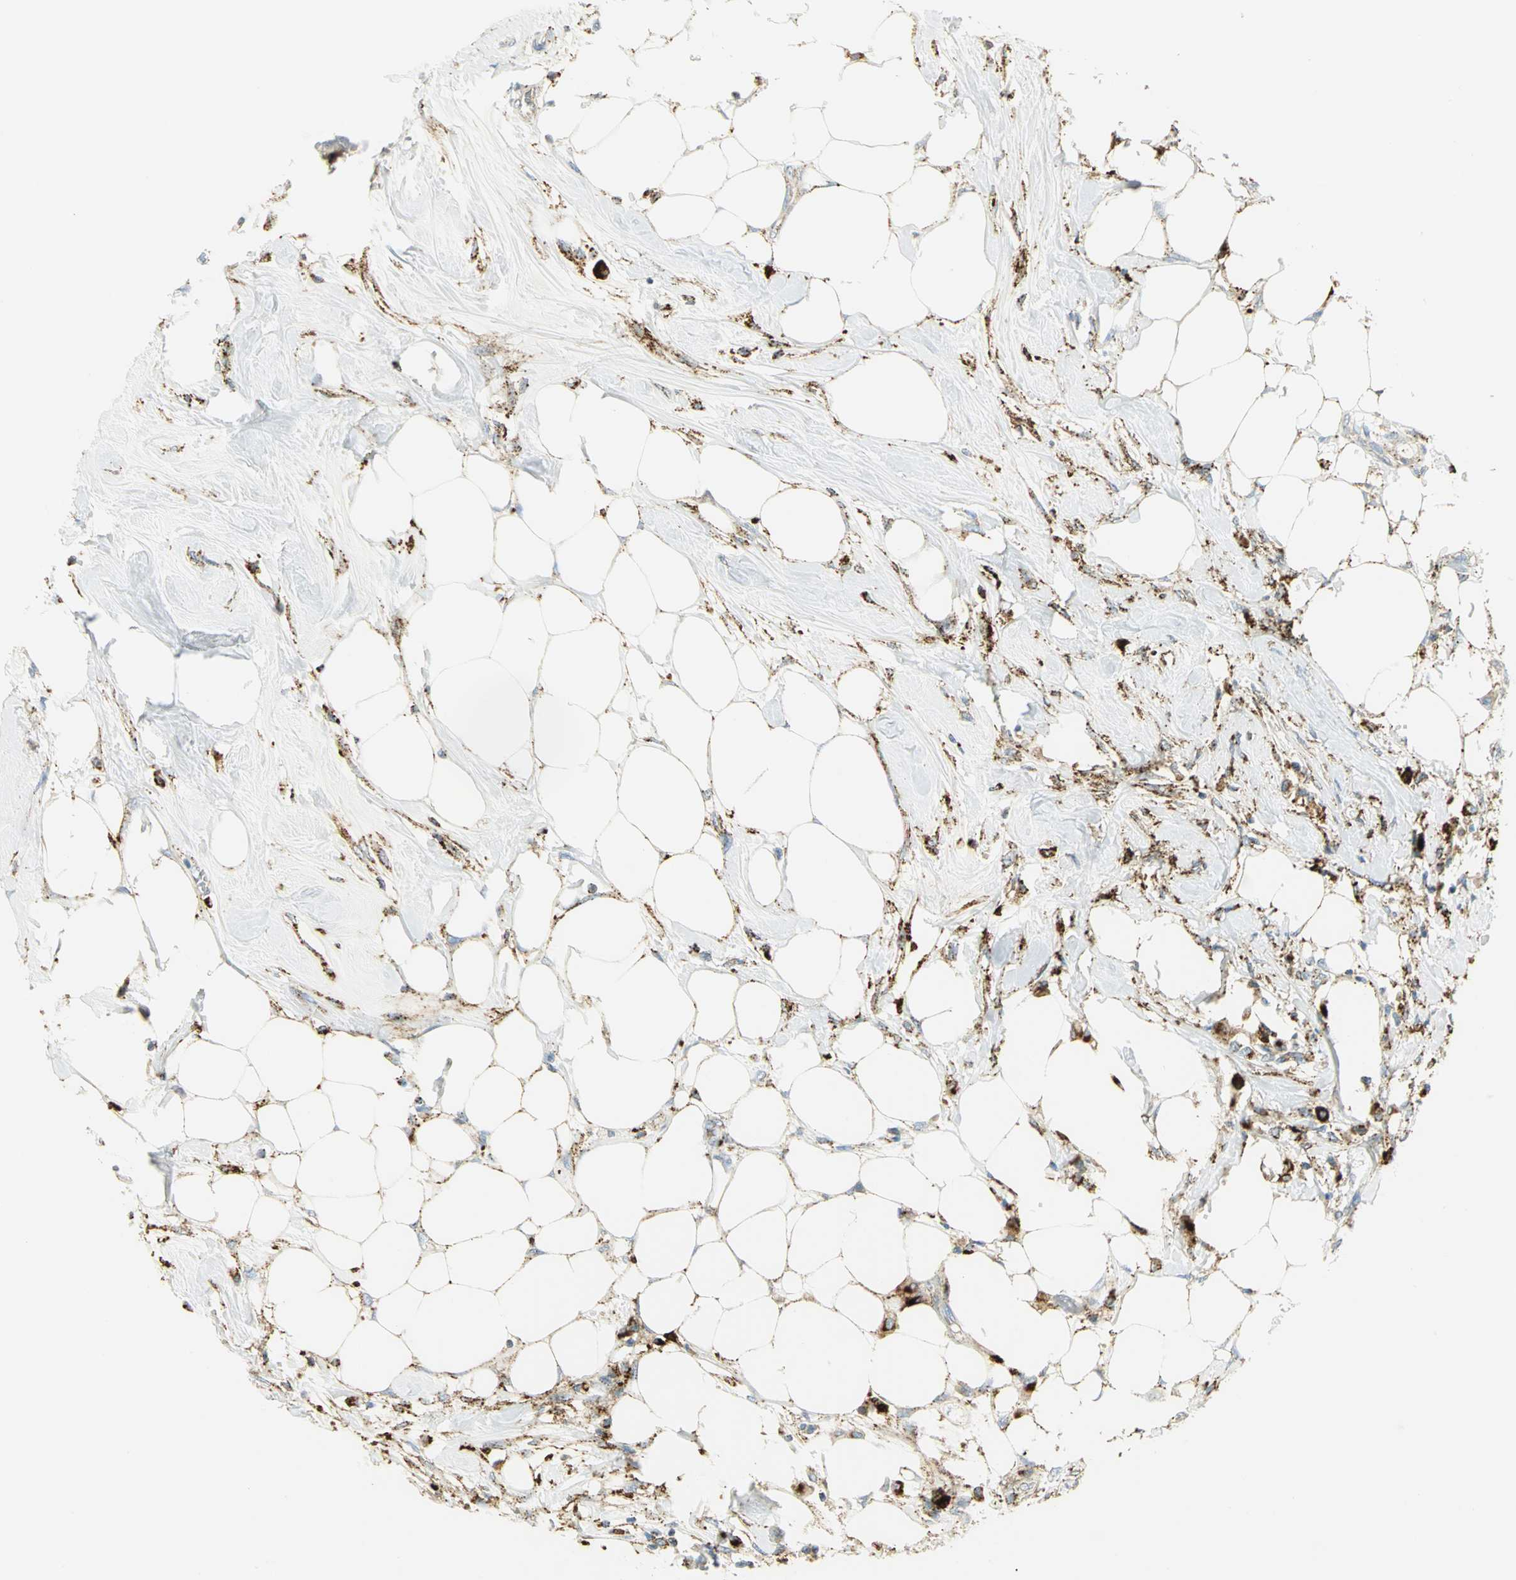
{"staining": {"intensity": "strong", "quantity": "25%-75%", "location": "cytoplasmic/membranous"}, "tissue": "breast cancer", "cell_type": "Tumor cells", "image_type": "cancer", "snomed": [{"axis": "morphology", "description": "Normal tissue, NOS"}, {"axis": "morphology", "description": "Duct carcinoma"}, {"axis": "topography", "description": "Breast"}], "caption": "A high-resolution image shows immunohistochemistry (IHC) staining of breast cancer, which demonstrates strong cytoplasmic/membranous staining in approximately 25%-75% of tumor cells.", "gene": "ARSA", "patient": {"sex": "female", "age": 49}}